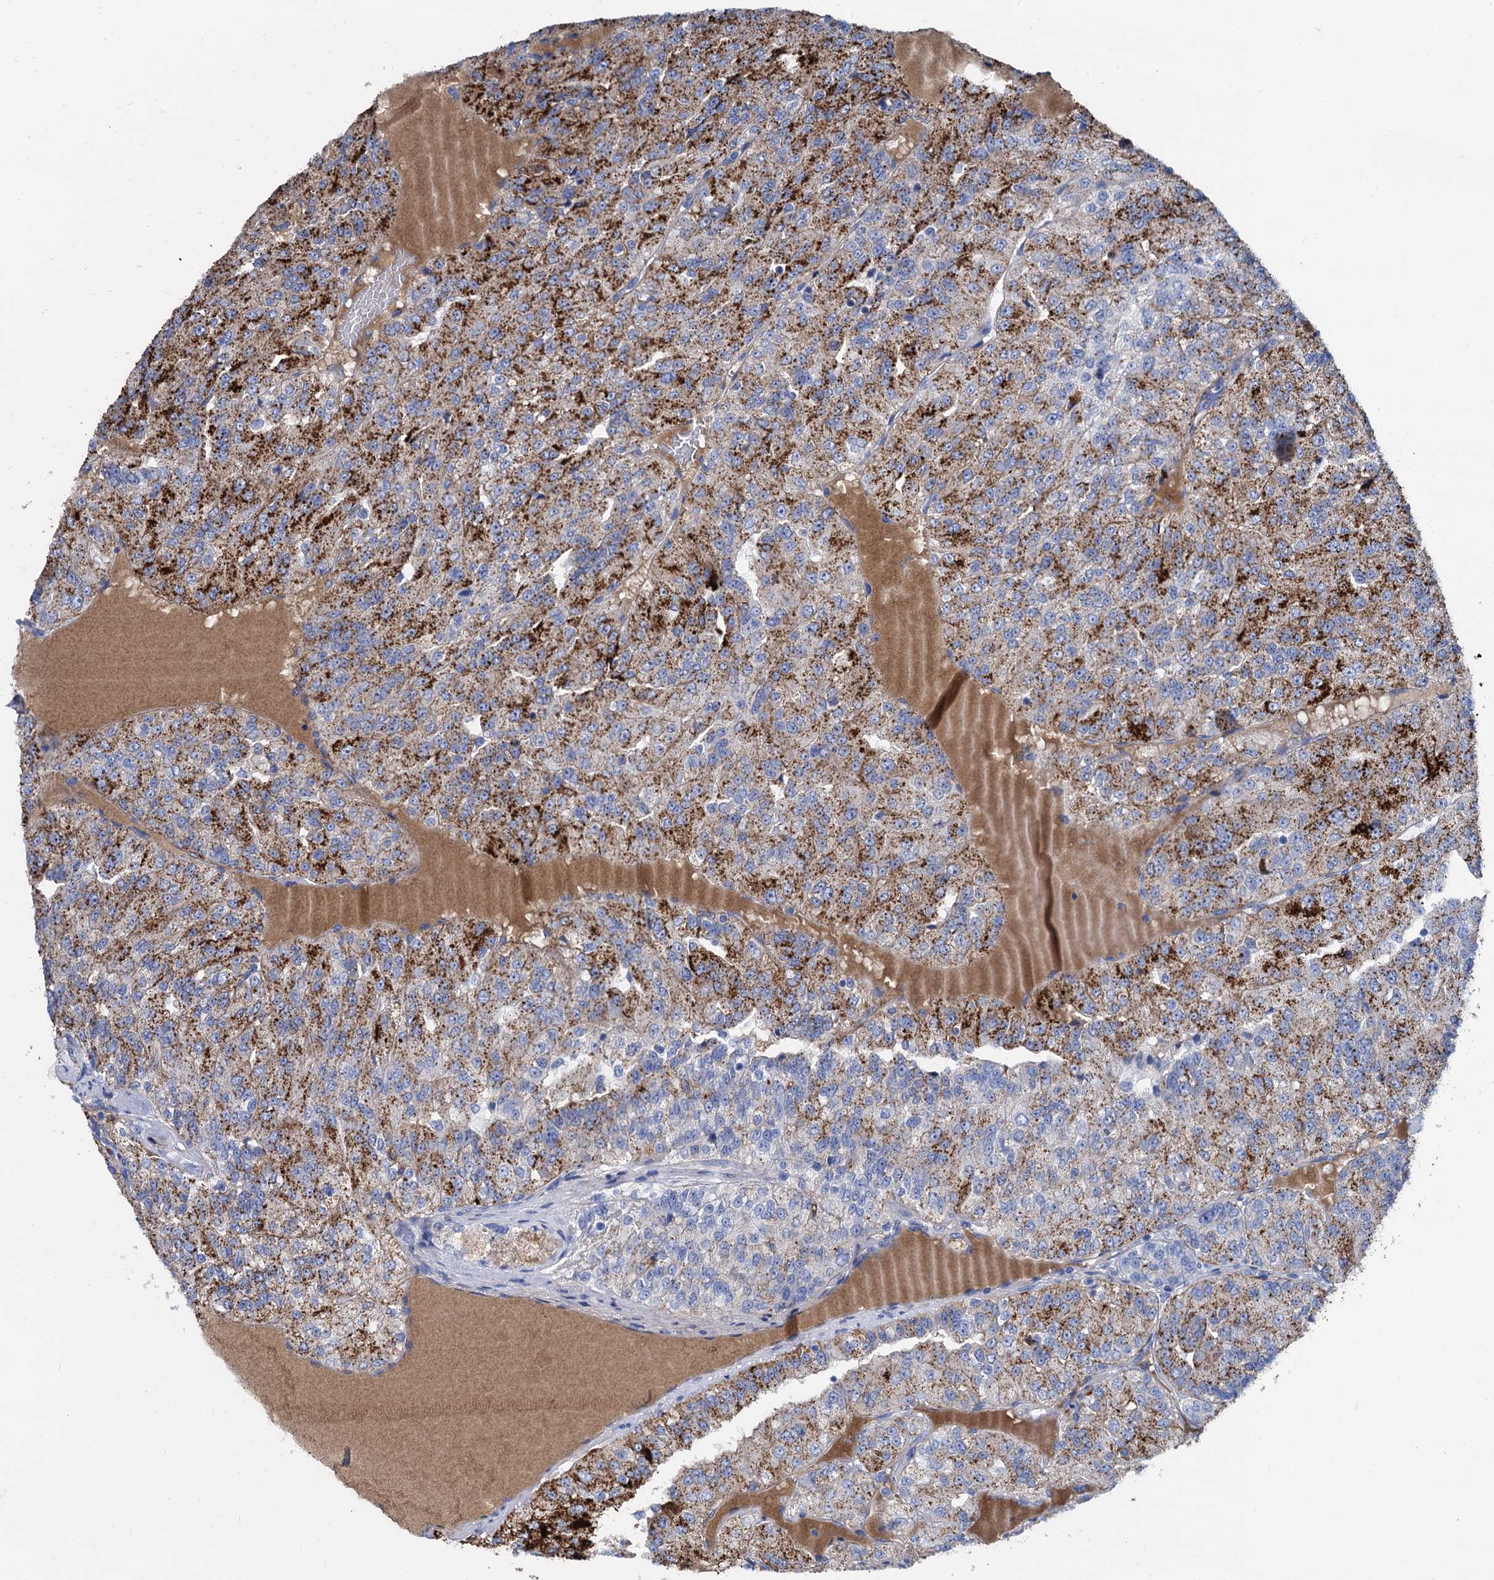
{"staining": {"intensity": "strong", "quantity": "25%-75%", "location": "cytoplasmic/membranous"}, "tissue": "renal cancer", "cell_type": "Tumor cells", "image_type": "cancer", "snomed": [{"axis": "morphology", "description": "Adenocarcinoma, NOS"}, {"axis": "topography", "description": "Kidney"}], "caption": "Renal cancer (adenocarcinoma) stained with a protein marker exhibits strong staining in tumor cells.", "gene": "APOD", "patient": {"sex": "female", "age": 63}}